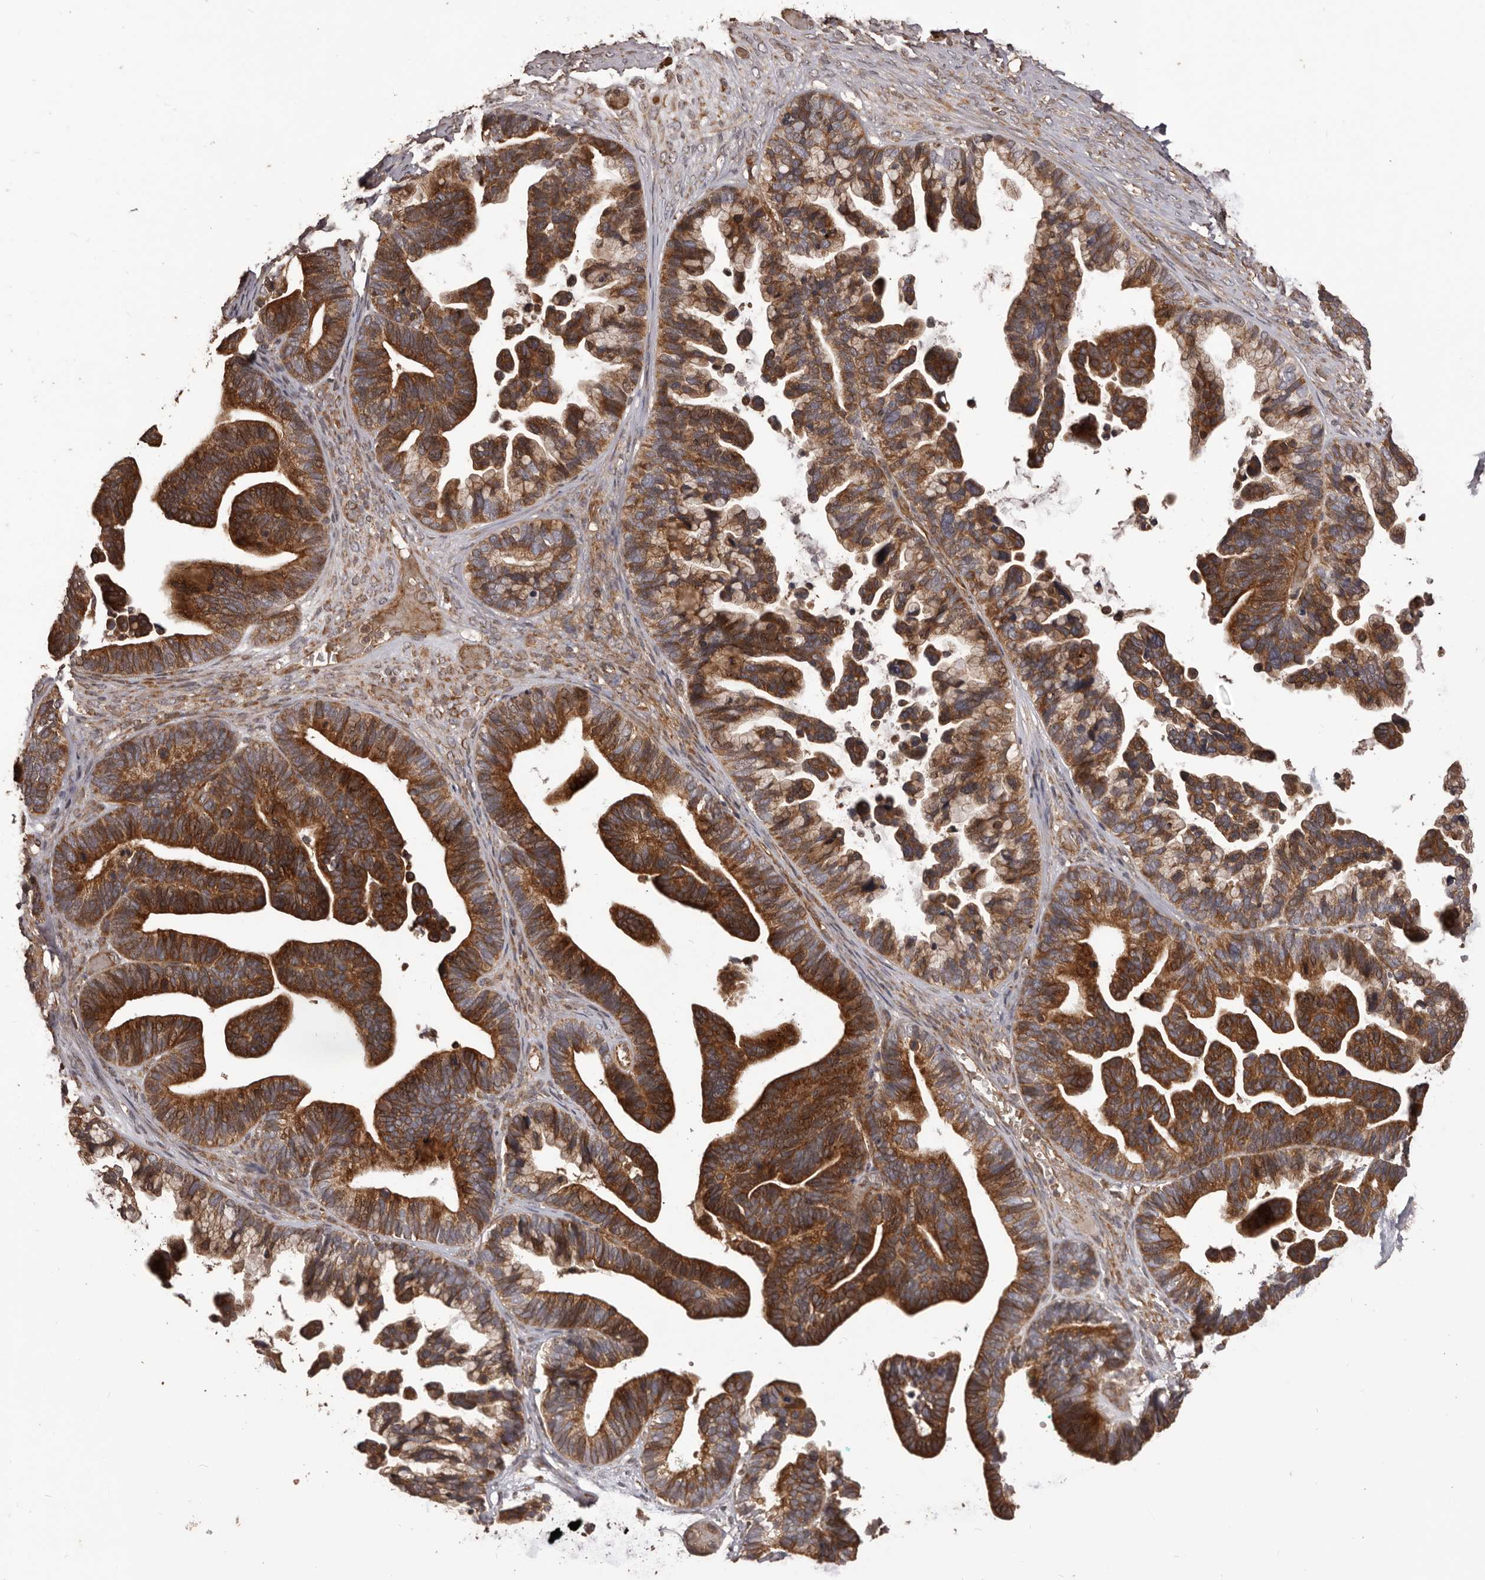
{"staining": {"intensity": "strong", "quantity": ">75%", "location": "cytoplasmic/membranous"}, "tissue": "ovarian cancer", "cell_type": "Tumor cells", "image_type": "cancer", "snomed": [{"axis": "morphology", "description": "Cystadenocarcinoma, serous, NOS"}, {"axis": "topography", "description": "Ovary"}], "caption": "Tumor cells exhibit strong cytoplasmic/membranous positivity in approximately >75% of cells in ovarian cancer.", "gene": "QRSL1", "patient": {"sex": "female", "age": 56}}